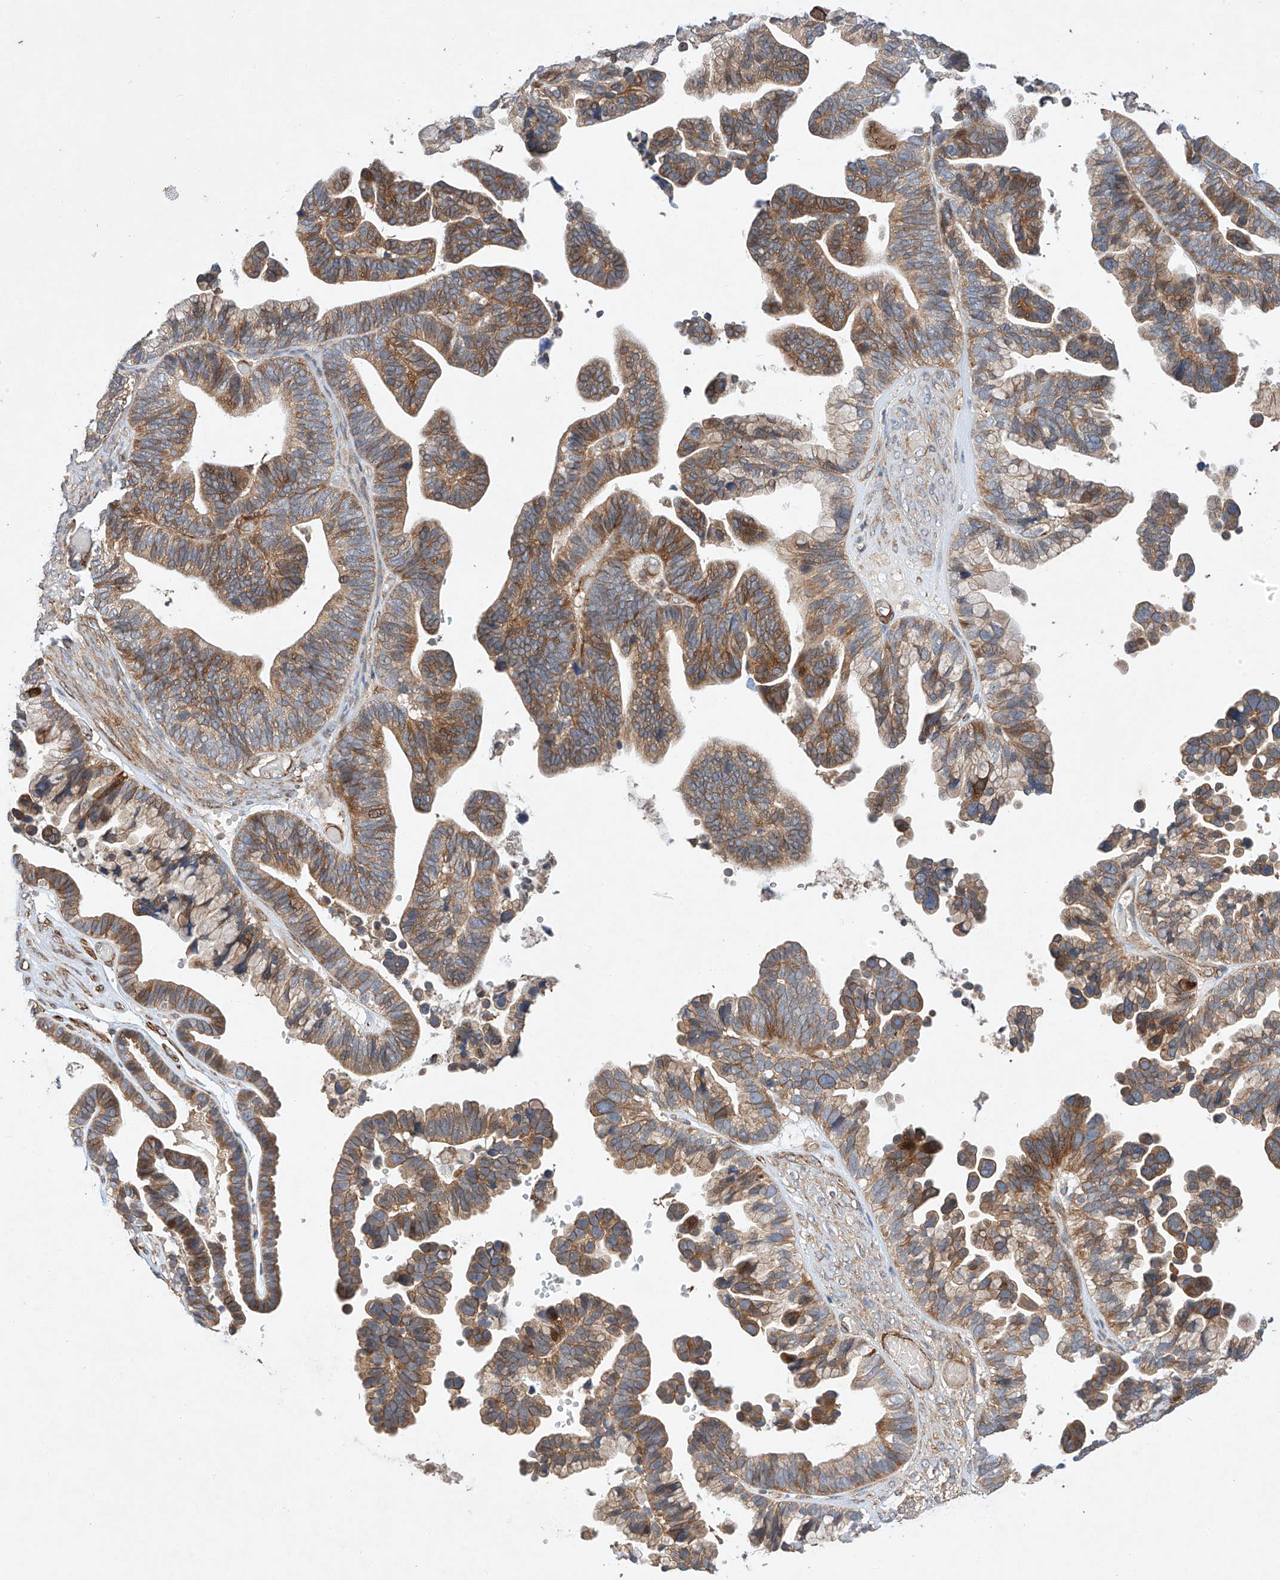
{"staining": {"intensity": "moderate", "quantity": ">75%", "location": "cytoplasmic/membranous"}, "tissue": "ovarian cancer", "cell_type": "Tumor cells", "image_type": "cancer", "snomed": [{"axis": "morphology", "description": "Cystadenocarcinoma, serous, NOS"}, {"axis": "topography", "description": "Ovary"}], "caption": "Immunohistochemical staining of human ovarian cancer displays moderate cytoplasmic/membranous protein expression in about >75% of tumor cells. (DAB (3,3'-diaminobenzidine) IHC with brightfield microscopy, high magnification).", "gene": "RAB23", "patient": {"sex": "female", "age": 56}}